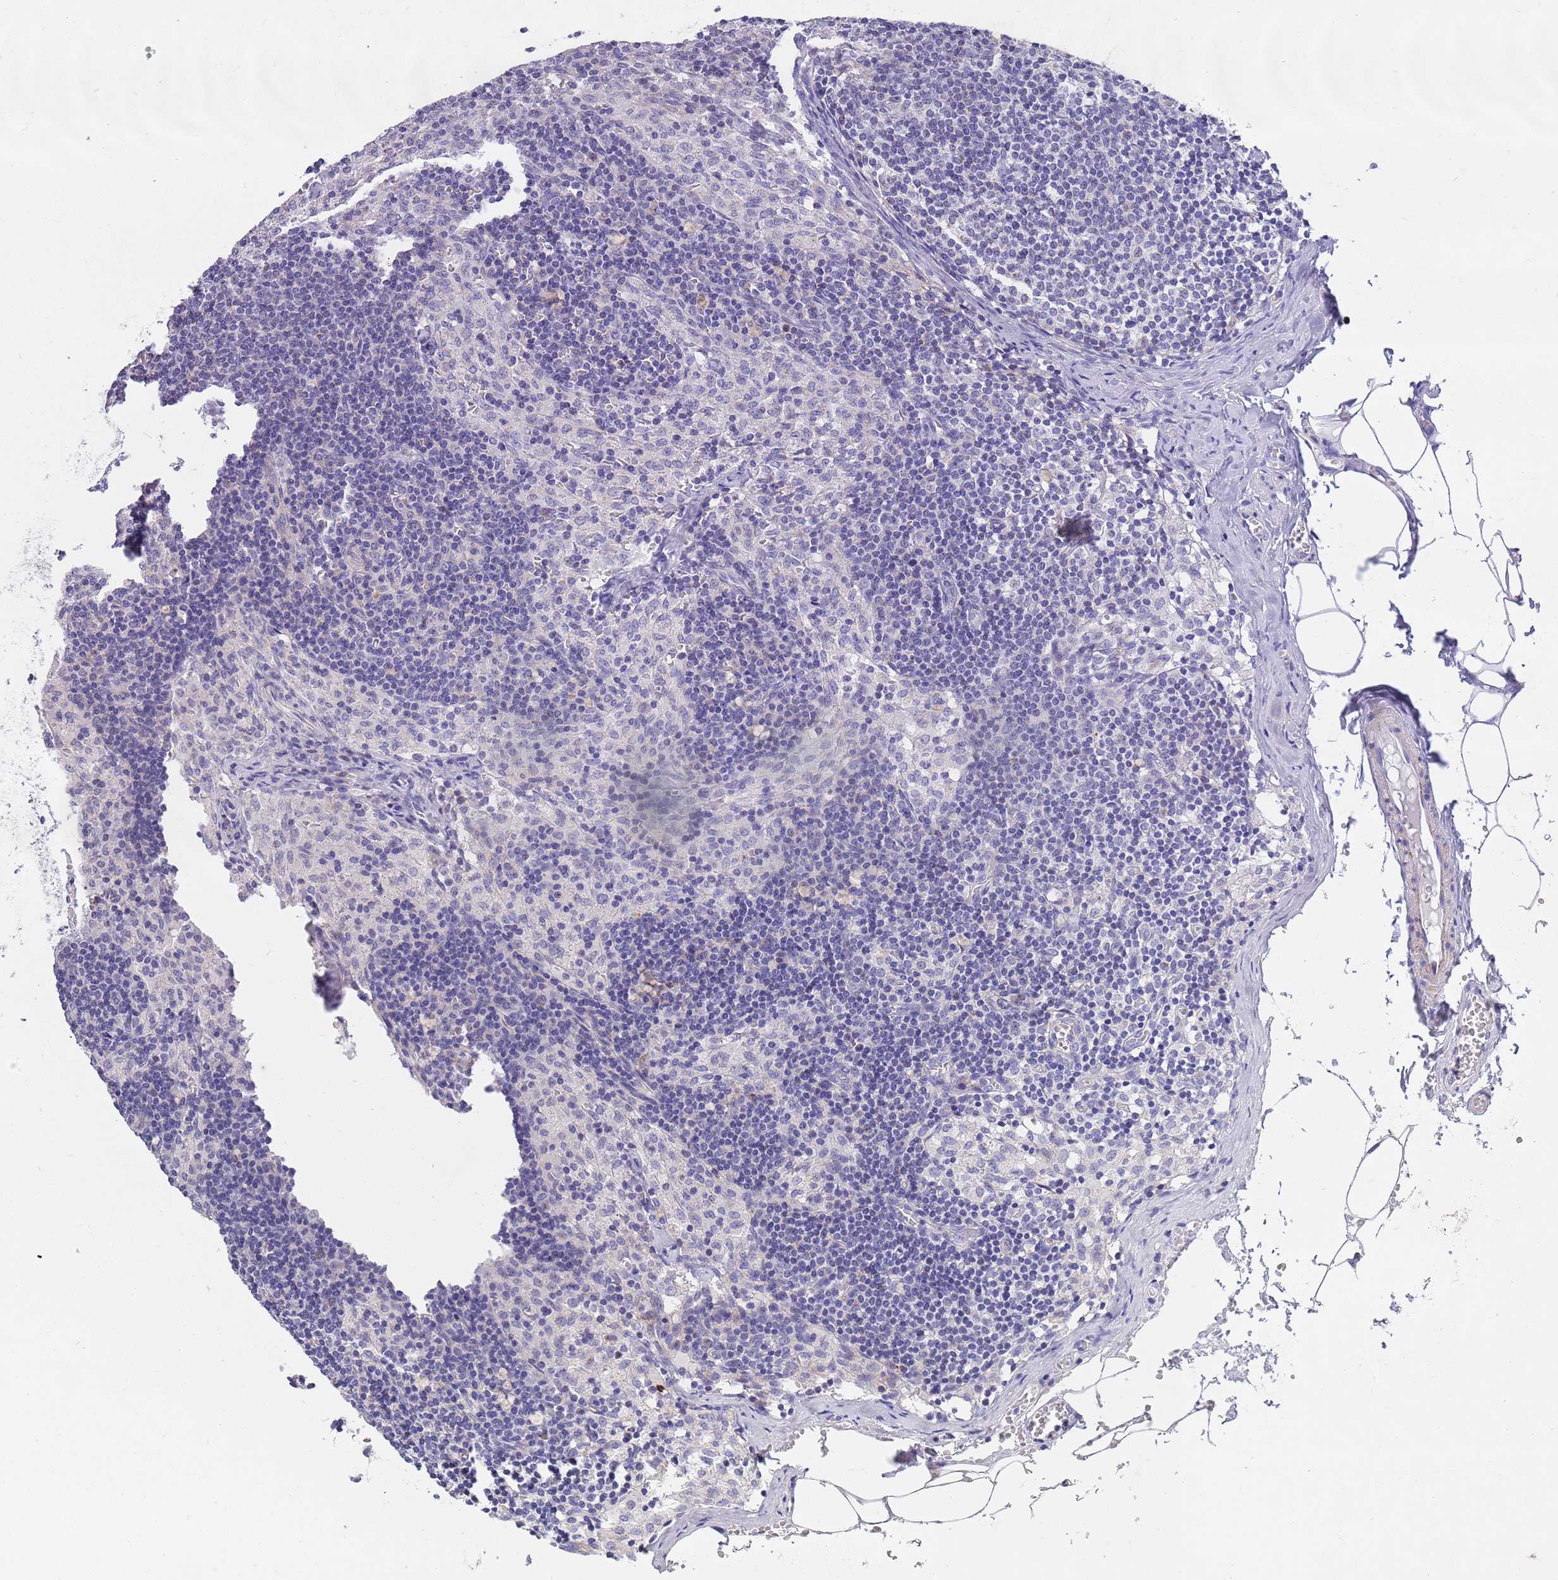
{"staining": {"intensity": "moderate", "quantity": "<25%", "location": "cytoplasmic/membranous"}, "tissue": "lymph node", "cell_type": "Germinal center cells", "image_type": "normal", "snomed": [{"axis": "morphology", "description": "Normal tissue, NOS"}, {"axis": "topography", "description": "Lymph node"}], "caption": "Immunohistochemical staining of benign human lymph node reveals <25% levels of moderate cytoplasmic/membranous protein positivity in approximately <25% of germinal center cells.", "gene": "EMC8", "patient": {"sex": "female", "age": 42}}